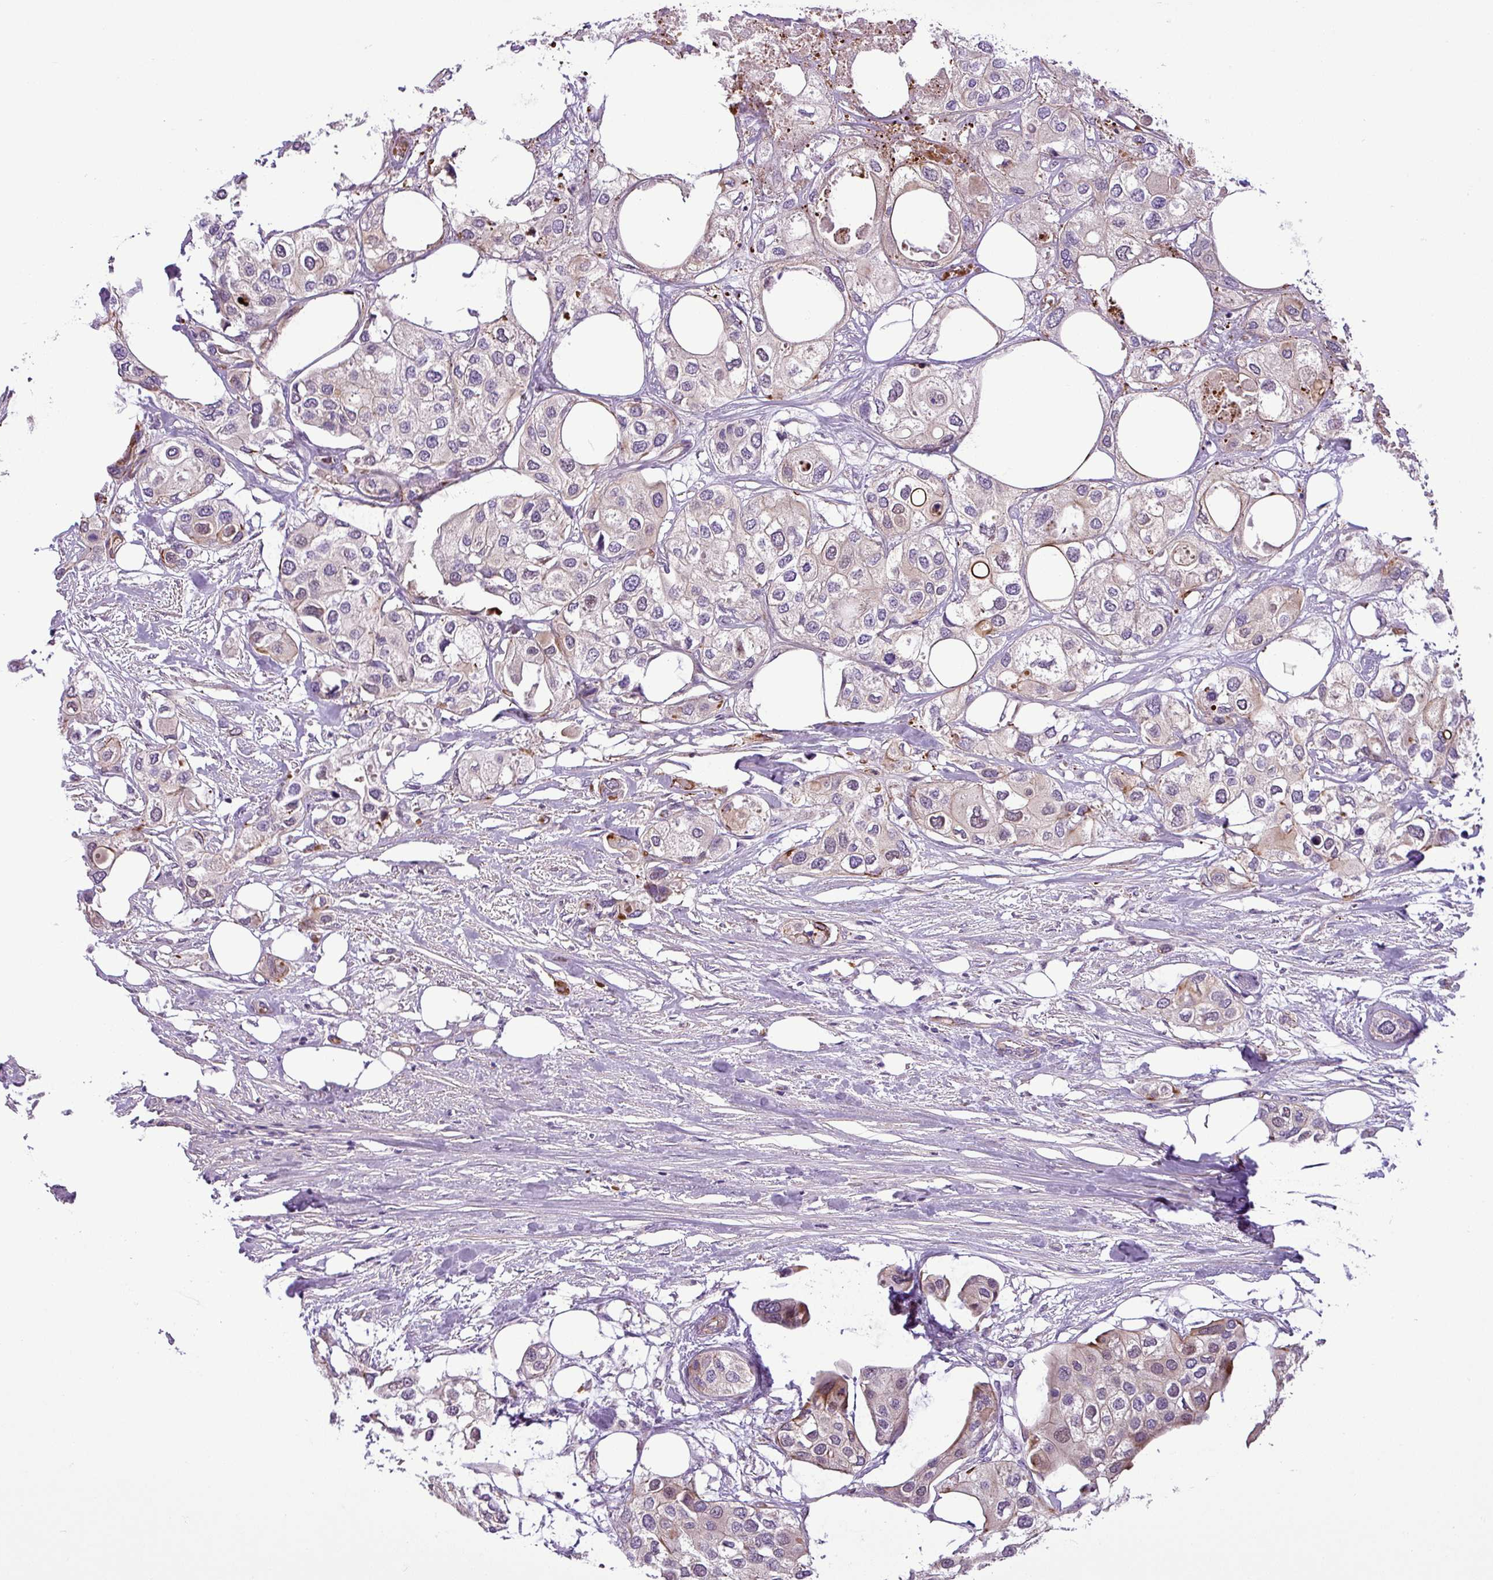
{"staining": {"intensity": "negative", "quantity": "none", "location": "none"}, "tissue": "urothelial cancer", "cell_type": "Tumor cells", "image_type": "cancer", "snomed": [{"axis": "morphology", "description": "Urothelial carcinoma, High grade"}, {"axis": "topography", "description": "Urinary bladder"}], "caption": "Immunohistochemical staining of urothelial carcinoma (high-grade) shows no significant positivity in tumor cells.", "gene": "NBEAL2", "patient": {"sex": "male", "age": 64}}